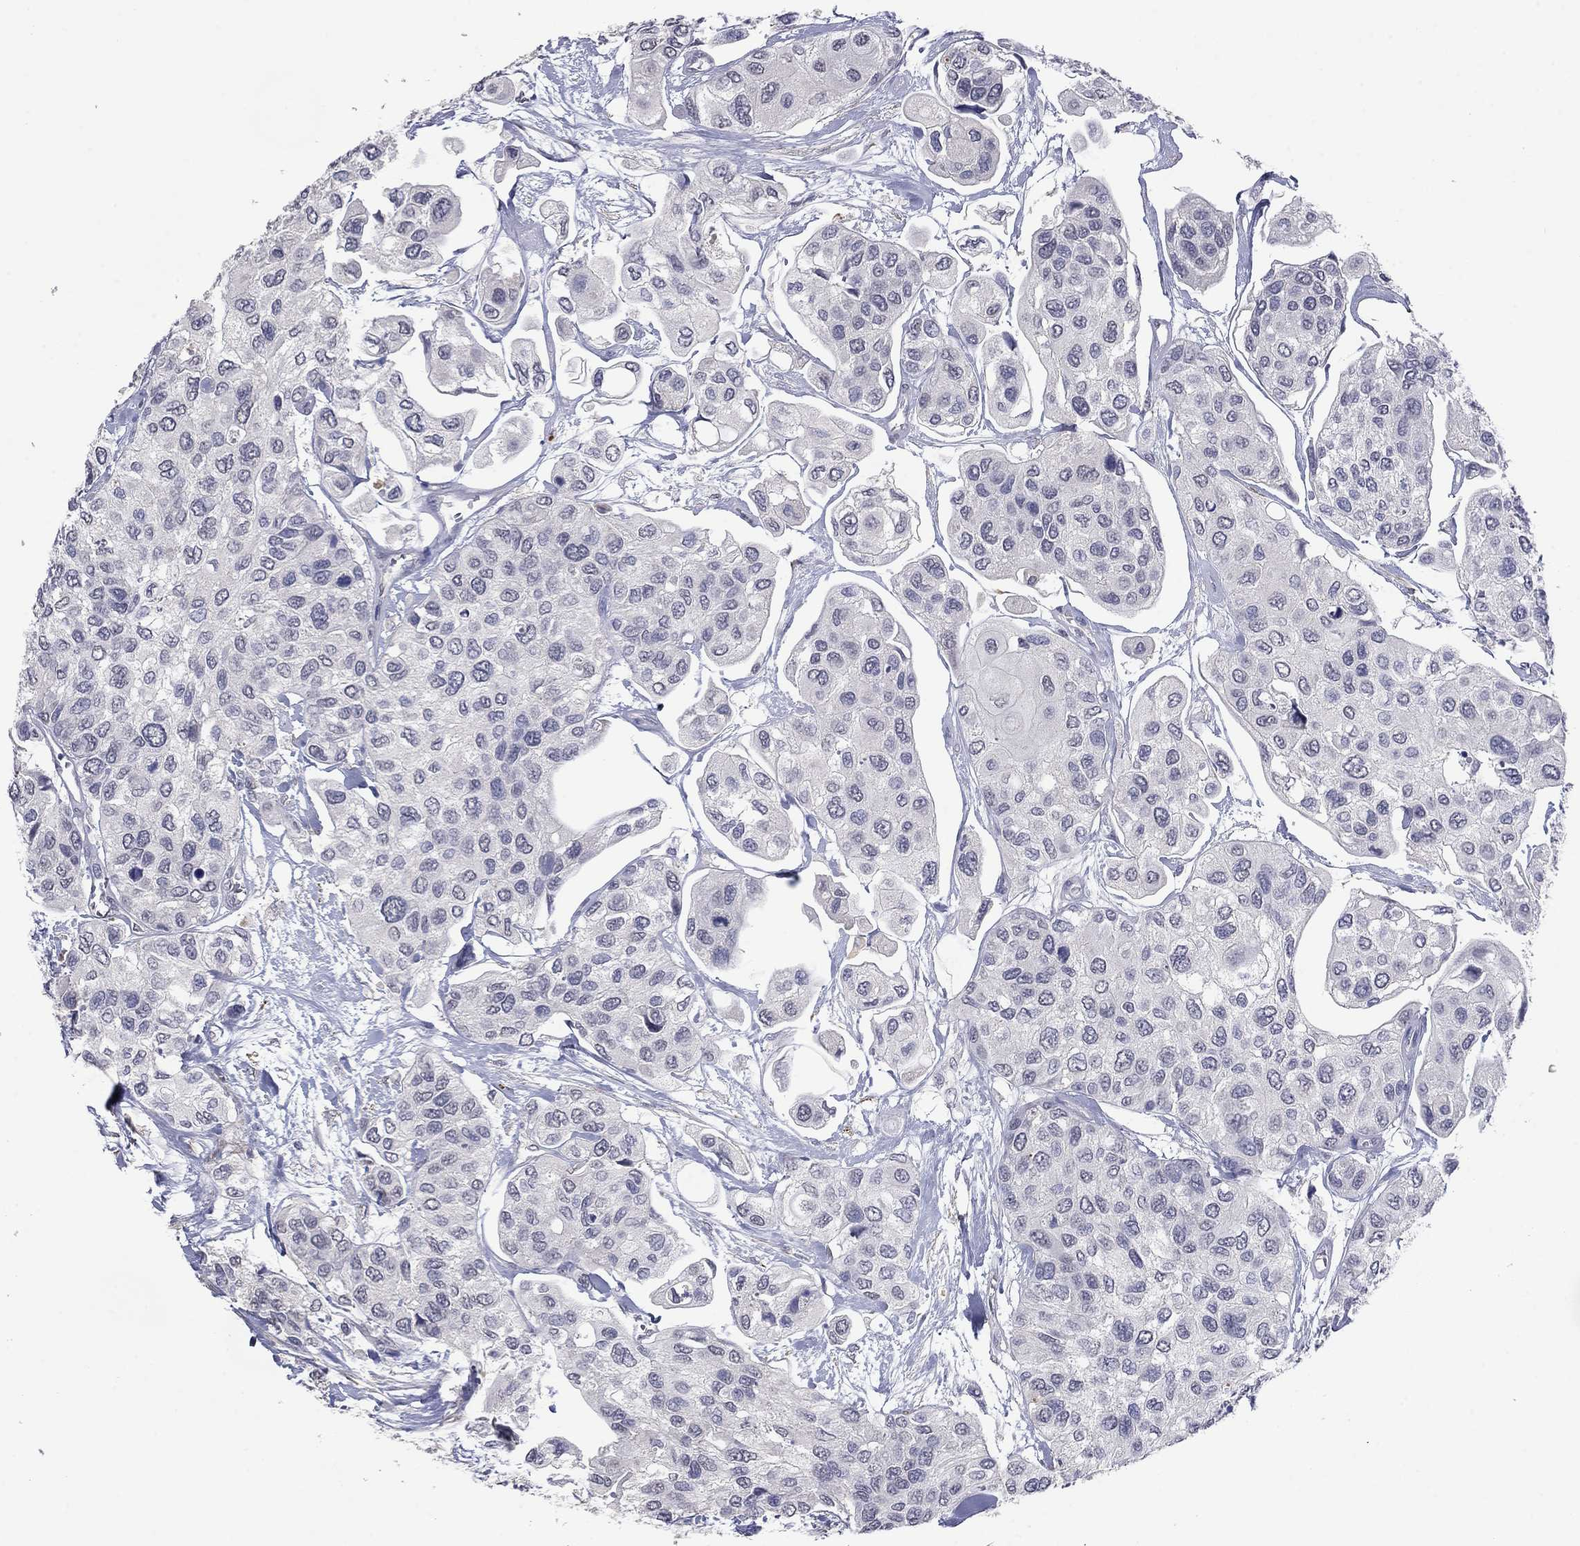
{"staining": {"intensity": "negative", "quantity": "none", "location": "none"}, "tissue": "urothelial cancer", "cell_type": "Tumor cells", "image_type": "cancer", "snomed": [{"axis": "morphology", "description": "Urothelial carcinoma, High grade"}, {"axis": "topography", "description": "Urinary bladder"}], "caption": "Immunohistochemical staining of human urothelial cancer reveals no significant staining in tumor cells. The staining was performed using DAB (3,3'-diaminobenzidine) to visualize the protein expression in brown, while the nuclei were stained in blue with hematoxylin (Magnification: 20x).", "gene": "IP6K3", "patient": {"sex": "male", "age": 77}}